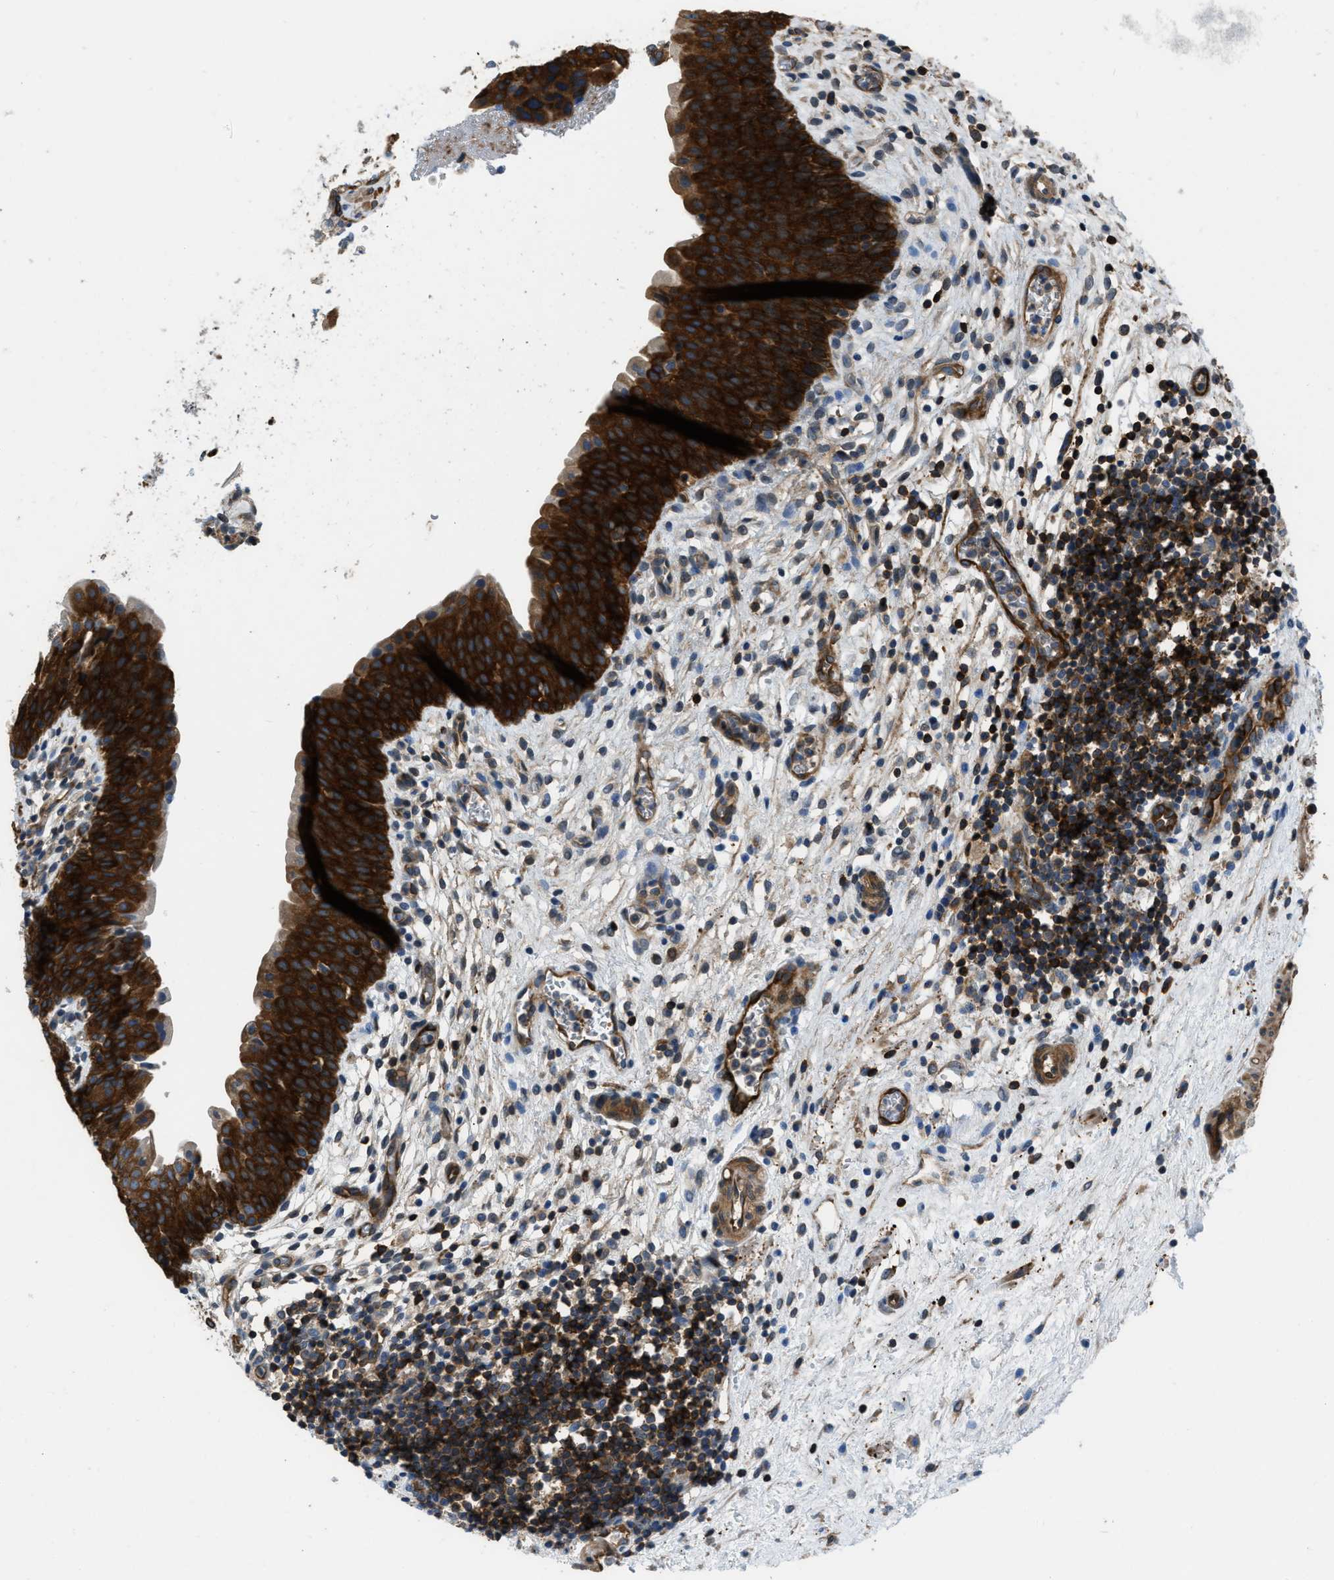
{"staining": {"intensity": "strong", "quantity": ">75%", "location": "cytoplasmic/membranous"}, "tissue": "urinary bladder", "cell_type": "Urothelial cells", "image_type": "normal", "snomed": [{"axis": "morphology", "description": "Normal tissue, NOS"}, {"axis": "topography", "description": "Urinary bladder"}], "caption": "Protein staining of benign urinary bladder reveals strong cytoplasmic/membranous staining in approximately >75% of urothelial cells.", "gene": "PFKP", "patient": {"sex": "male", "age": 37}}